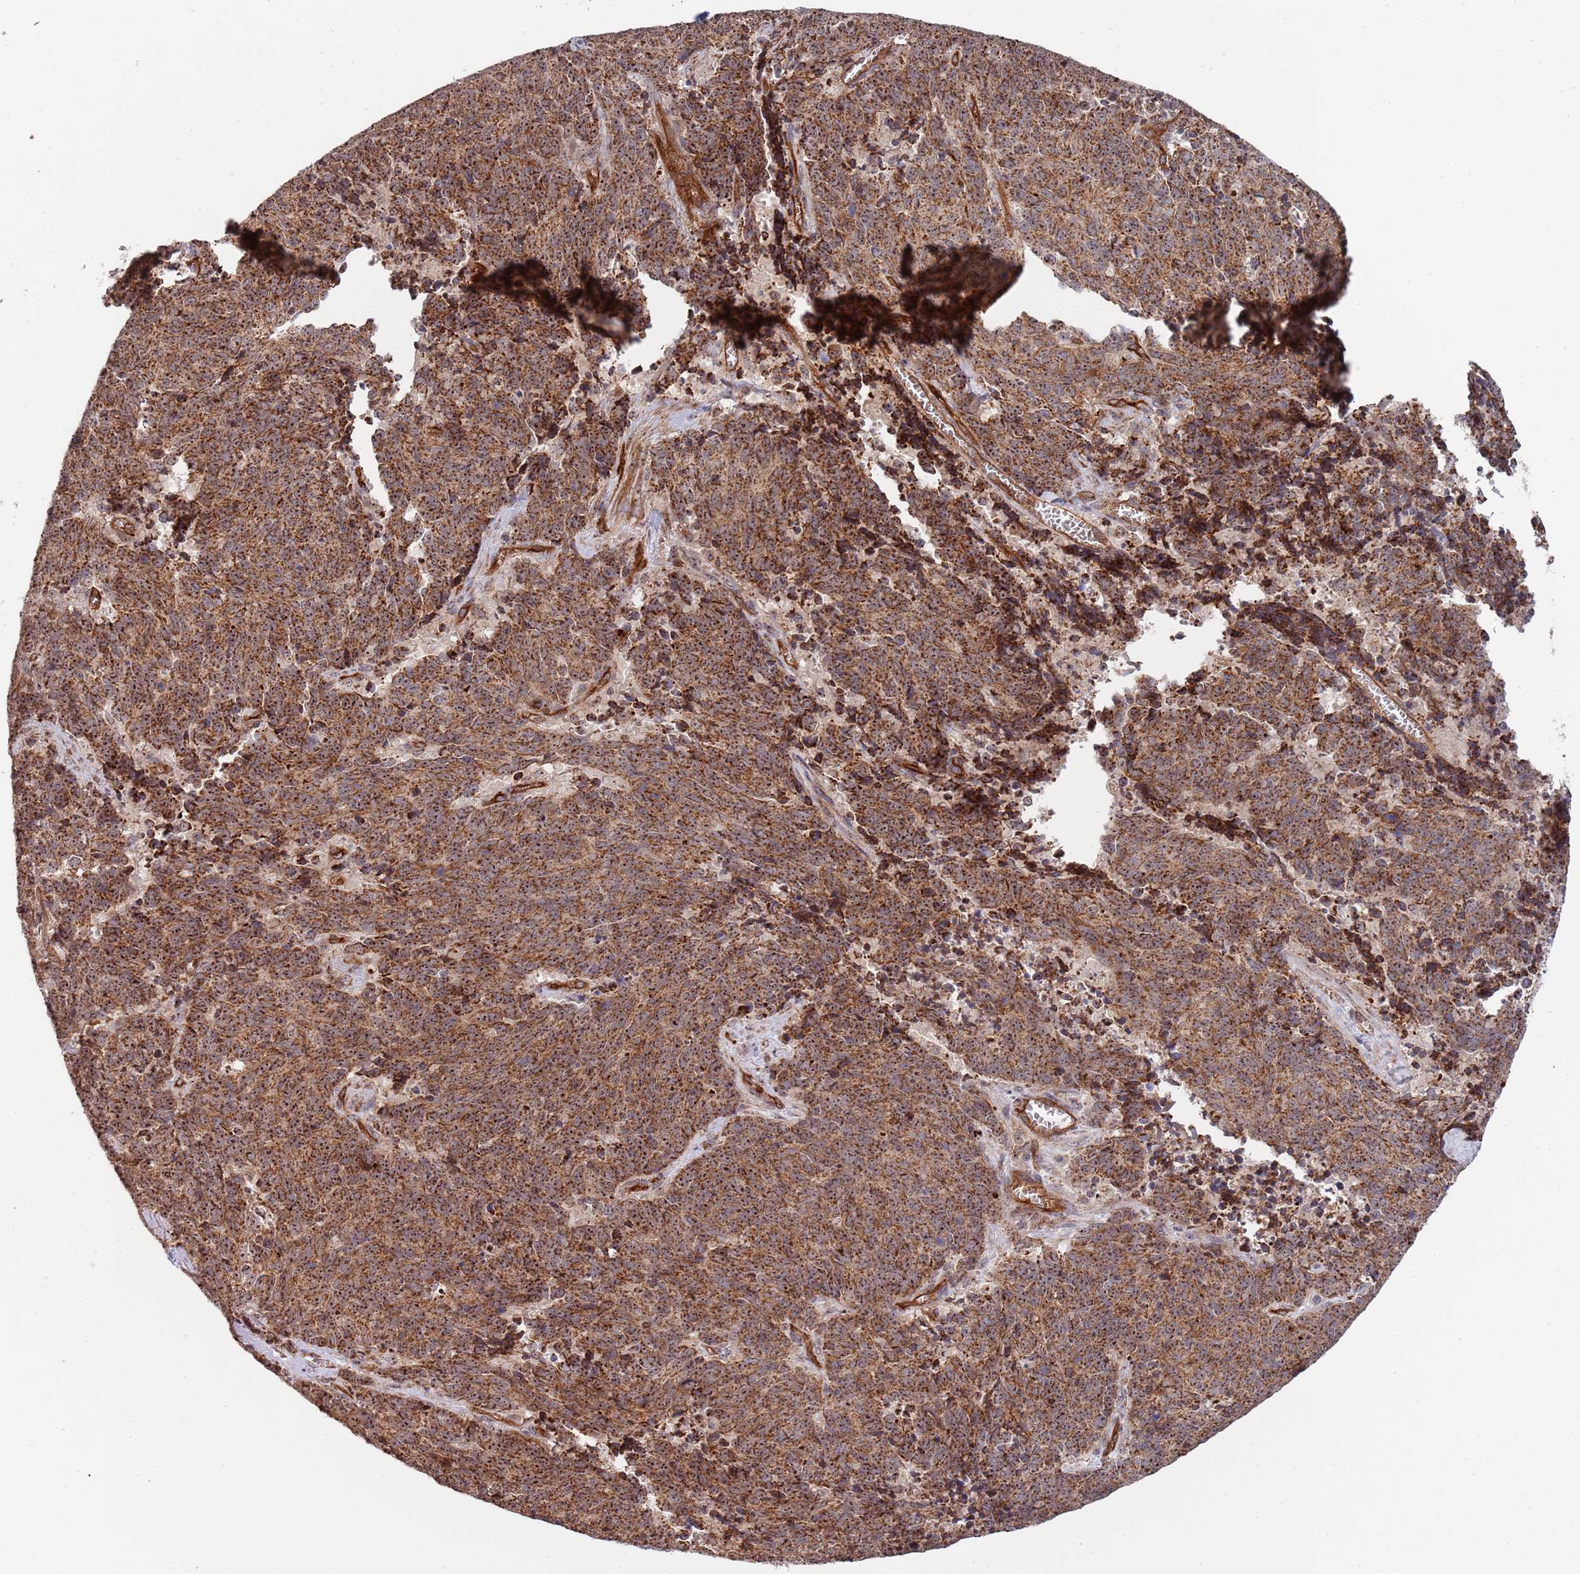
{"staining": {"intensity": "moderate", "quantity": ">75%", "location": "cytoplasmic/membranous"}, "tissue": "cervical cancer", "cell_type": "Tumor cells", "image_type": "cancer", "snomed": [{"axis": "morphology", "description": "Squamous cell carcinoma, NOS"}, {"axis": "topography", "description": "Cervix"}], "caption": "DAB immunohistochemical staining of human cervical cancer (squamous cell carcinoma) displays moderate cytoplasmic/membranous protein expression in approximately >75% of tumor cells.", "gene": "DCHS1", "patient": {"sex": "female", "age": 29}}